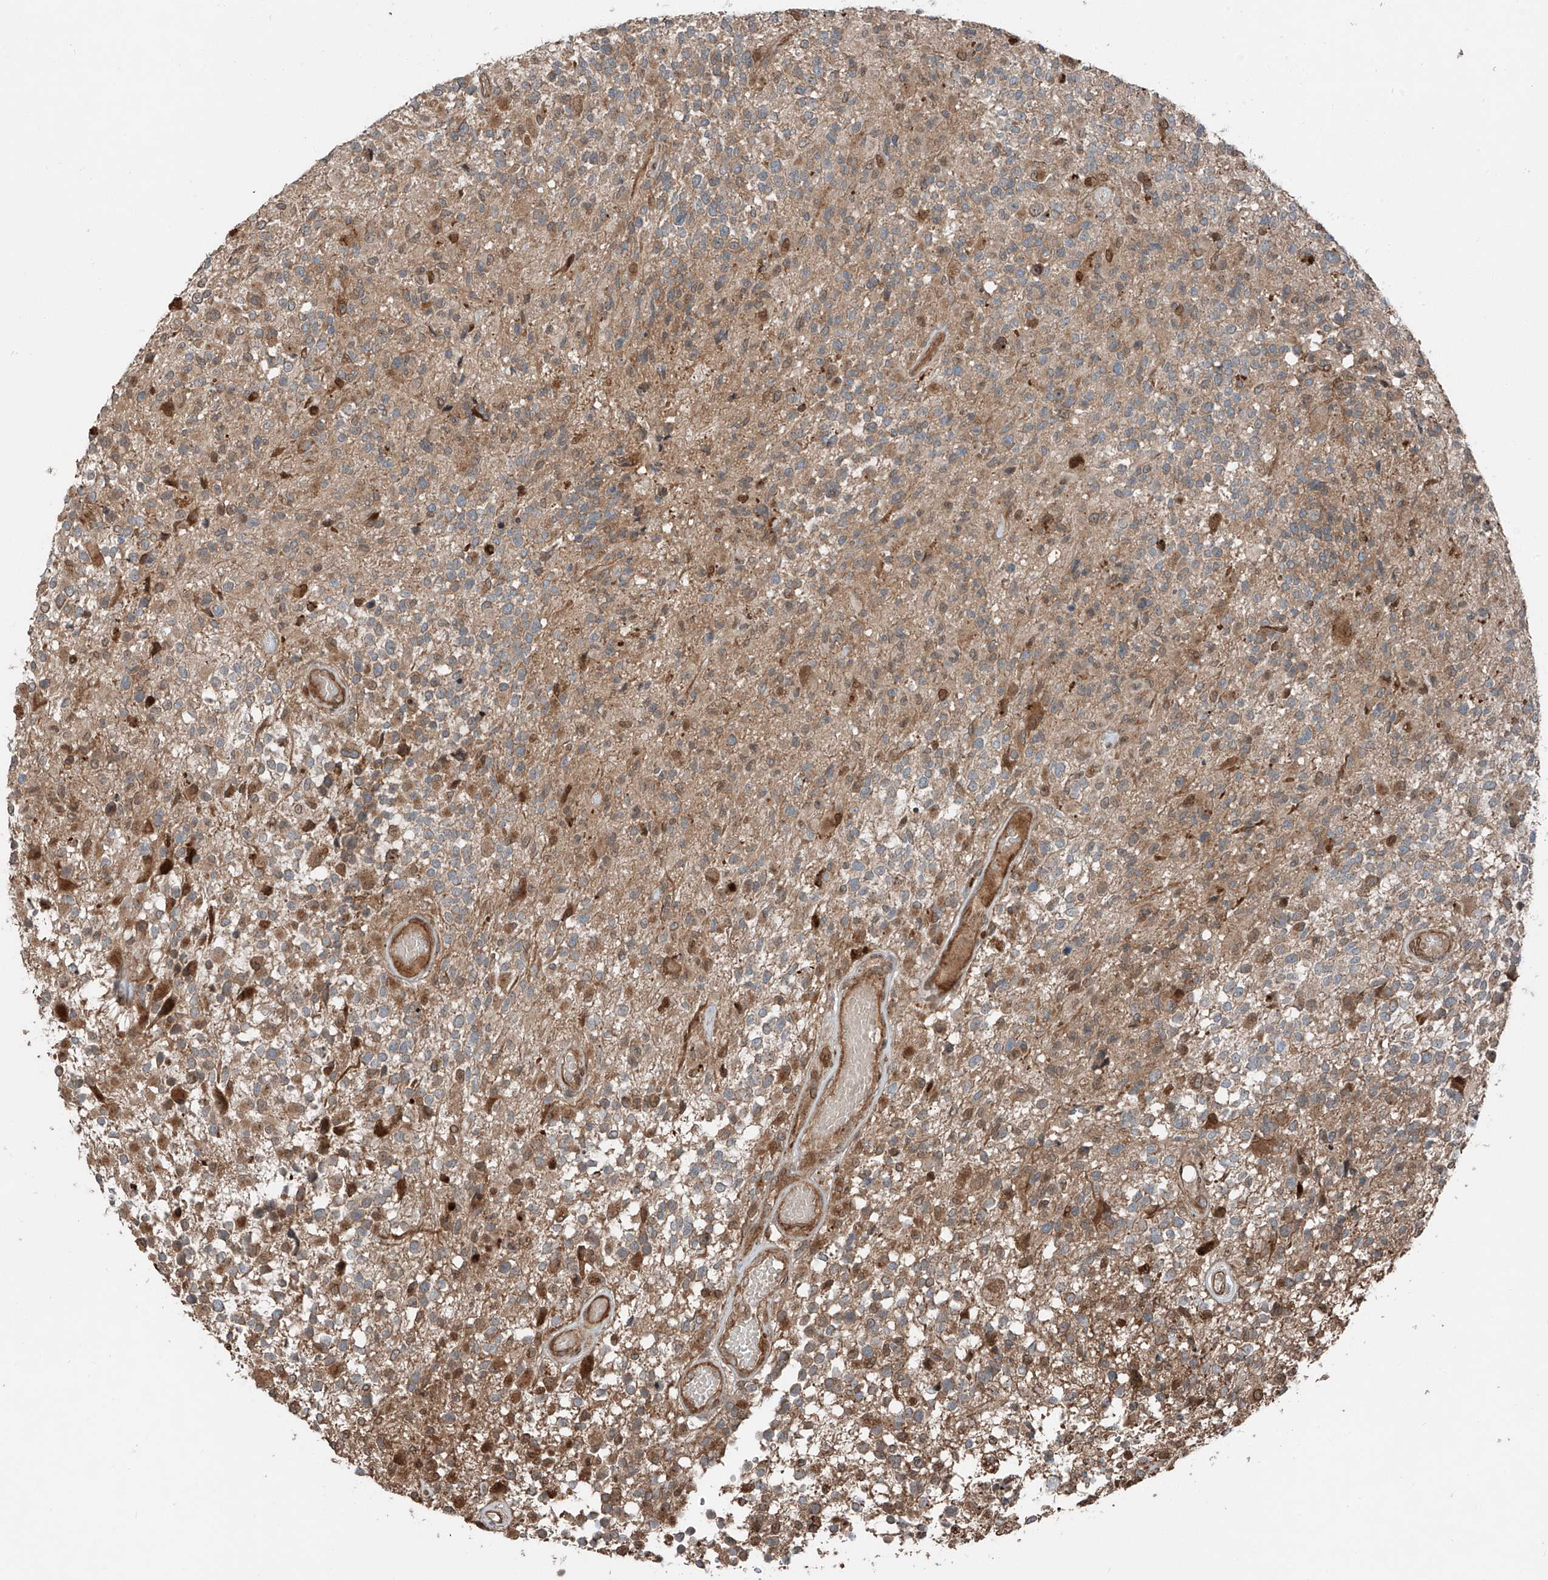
{"staining": {"intensity": "weak", "quantity": "25%-75%", "location": "cytoplasmic/membranous"}, "tissue": "glioma", "cell_type": "Tumor cells", "image_type": "cancer", "snomed": [{"axis": "morphology", "description": "Glioma, malignant, High grade"}, {"axis": "morphology", "description": "Glioblastoma, NOS"}, {"axis": "topography", "description": "Brain"}], "caption": "Brown immunohistochemical staining in glioma demonstrates weak cytoplasmic/membranous positivity in about 25%-75% of tumor cells.", "gene": "CEP162", "patient": {"sex": "male", "age": 60}}